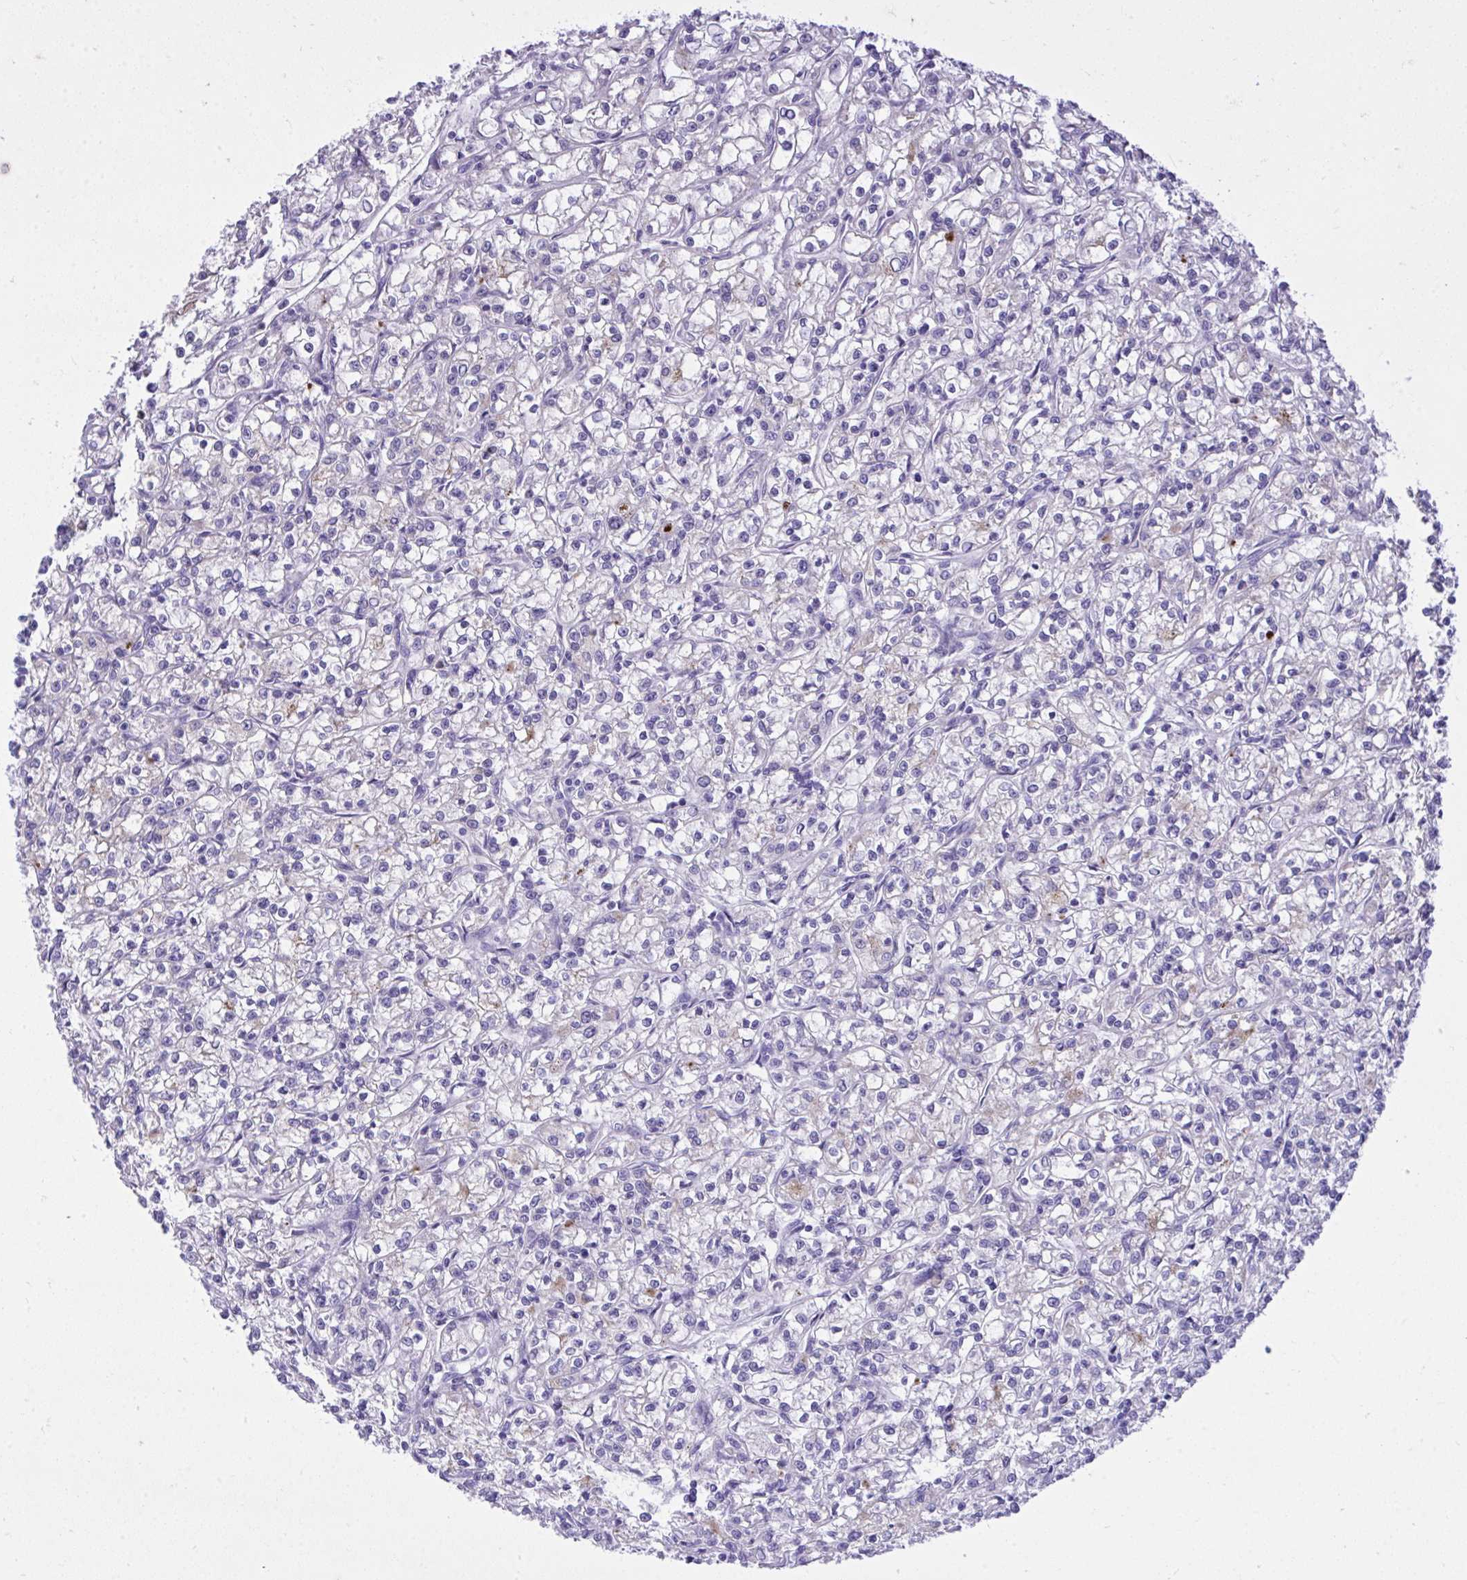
{"staining": {"intensity": "negative", "quantity": "none", "location": "none"}, "tissue": "renal cancer", "cell_type": "Tumor cells", "image_type": "cancer", "snomed": [{"axis": "morphology", "description": "Adenocarcinoma, NOS"}, {"axis": "topography", "description": "Kidney"}], "caption": "Renal cancer (adenocarcinoma) was stained to show a protein in brown. There is no significant positivity in tumor cells.", "gene": "HRG", "patient": {"sex": "female", "age": 59}}